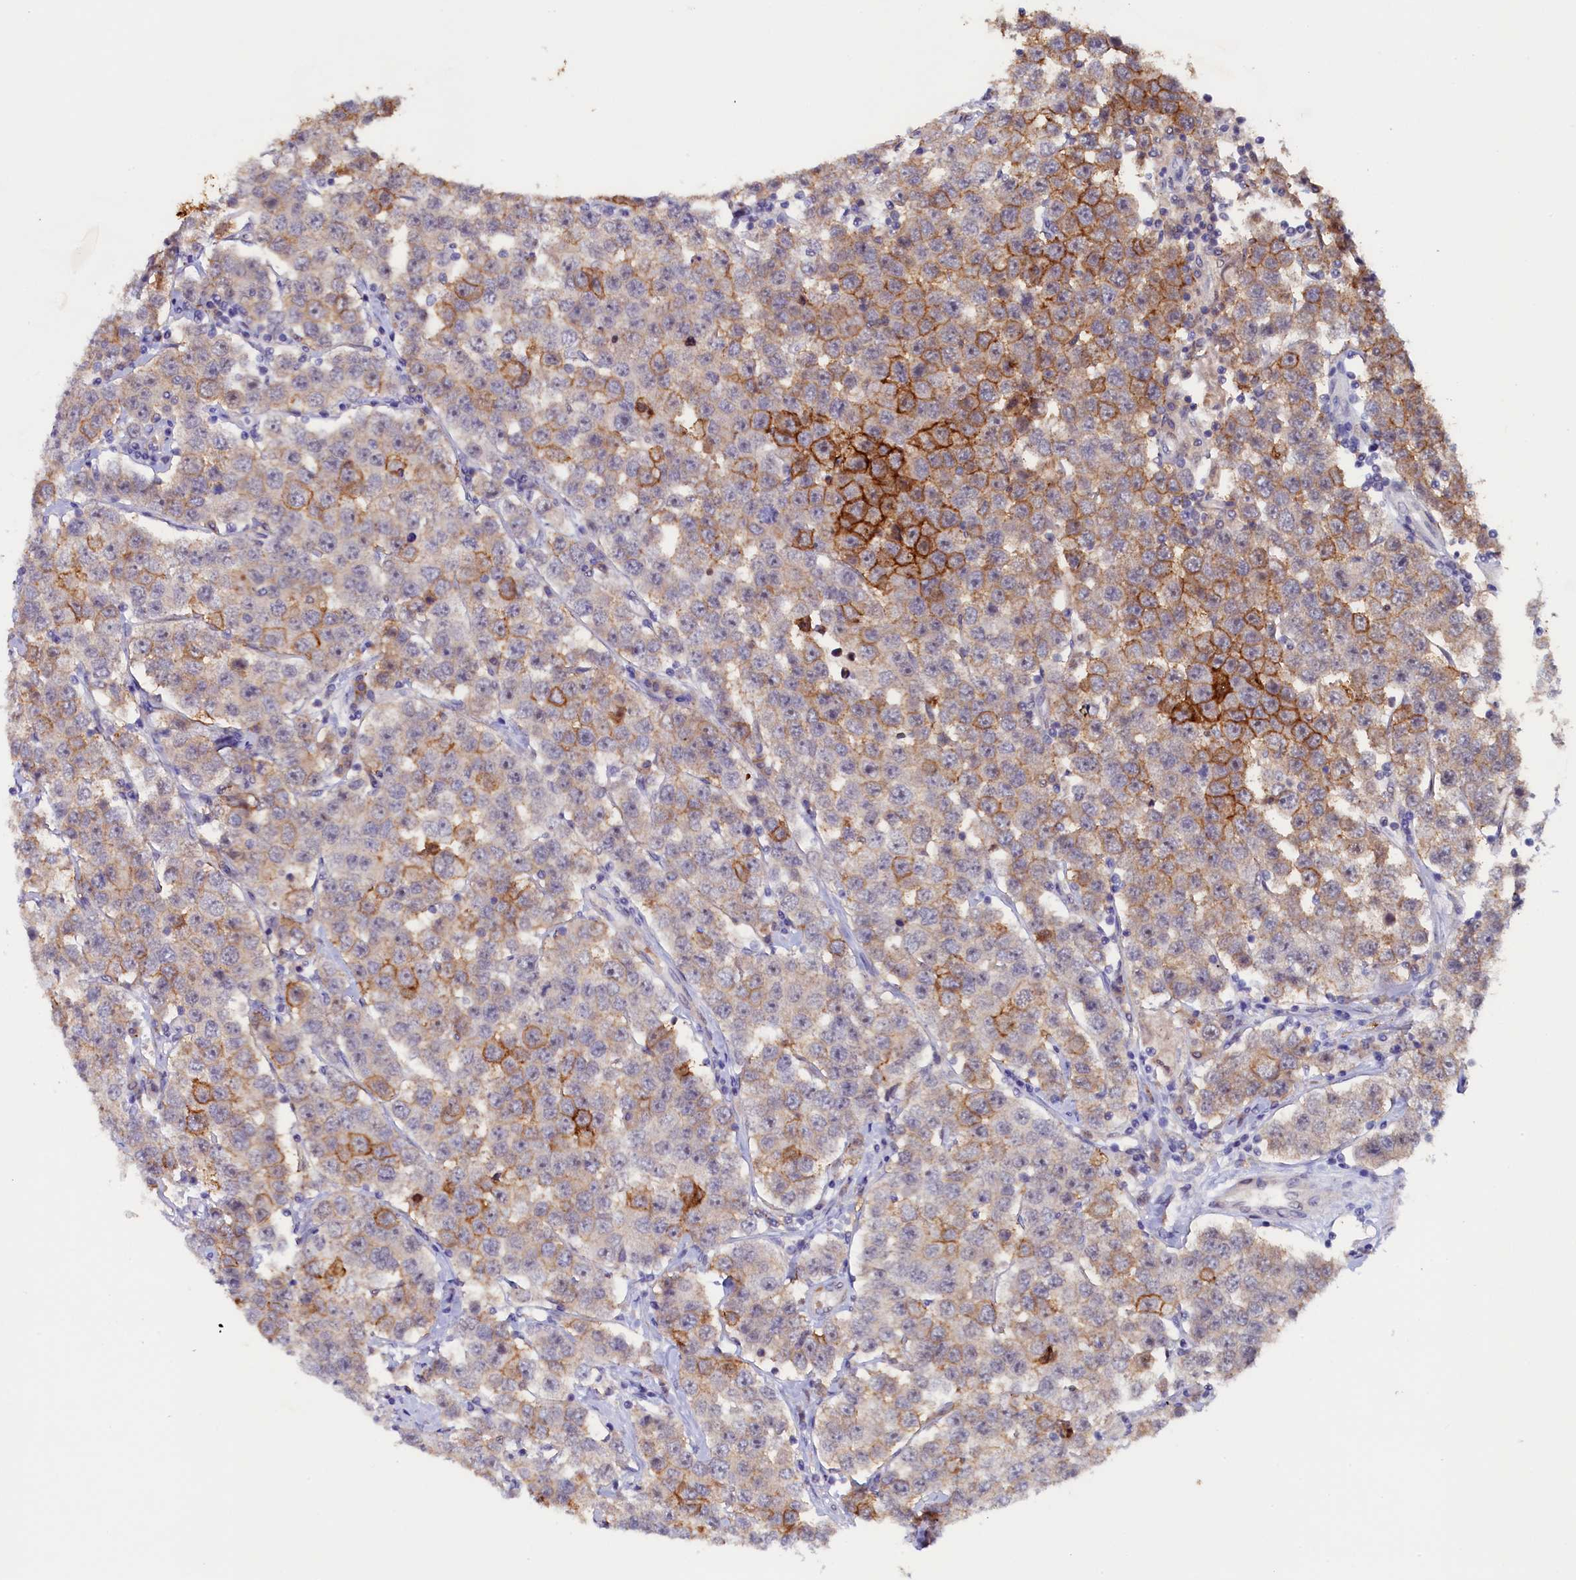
{"staining": {"intensity": "strong", "quantity": "<25%", "location": "cytoplasmic/membranous"}, "tissue": "testis cancer", "cell_type": "Tumor cells", "image_type": "cancer", "snomed": [{"axis": "morphology", "description": "Seminoma, NOS"}, {"axis": "topography", "description": "Testis"}], "caption": "Protein staining displays strong cytoplasmic/membranous expression in about <25% of tumor cells in seminoma (testis). The staining was performed using DAB to visualize the protein expression in brown, while the nuclei were stained in blue with hematoxylin (Magnification: 20x).", "gene": "PACSIN3", "patient": {"sex": "male", "age": 28}}